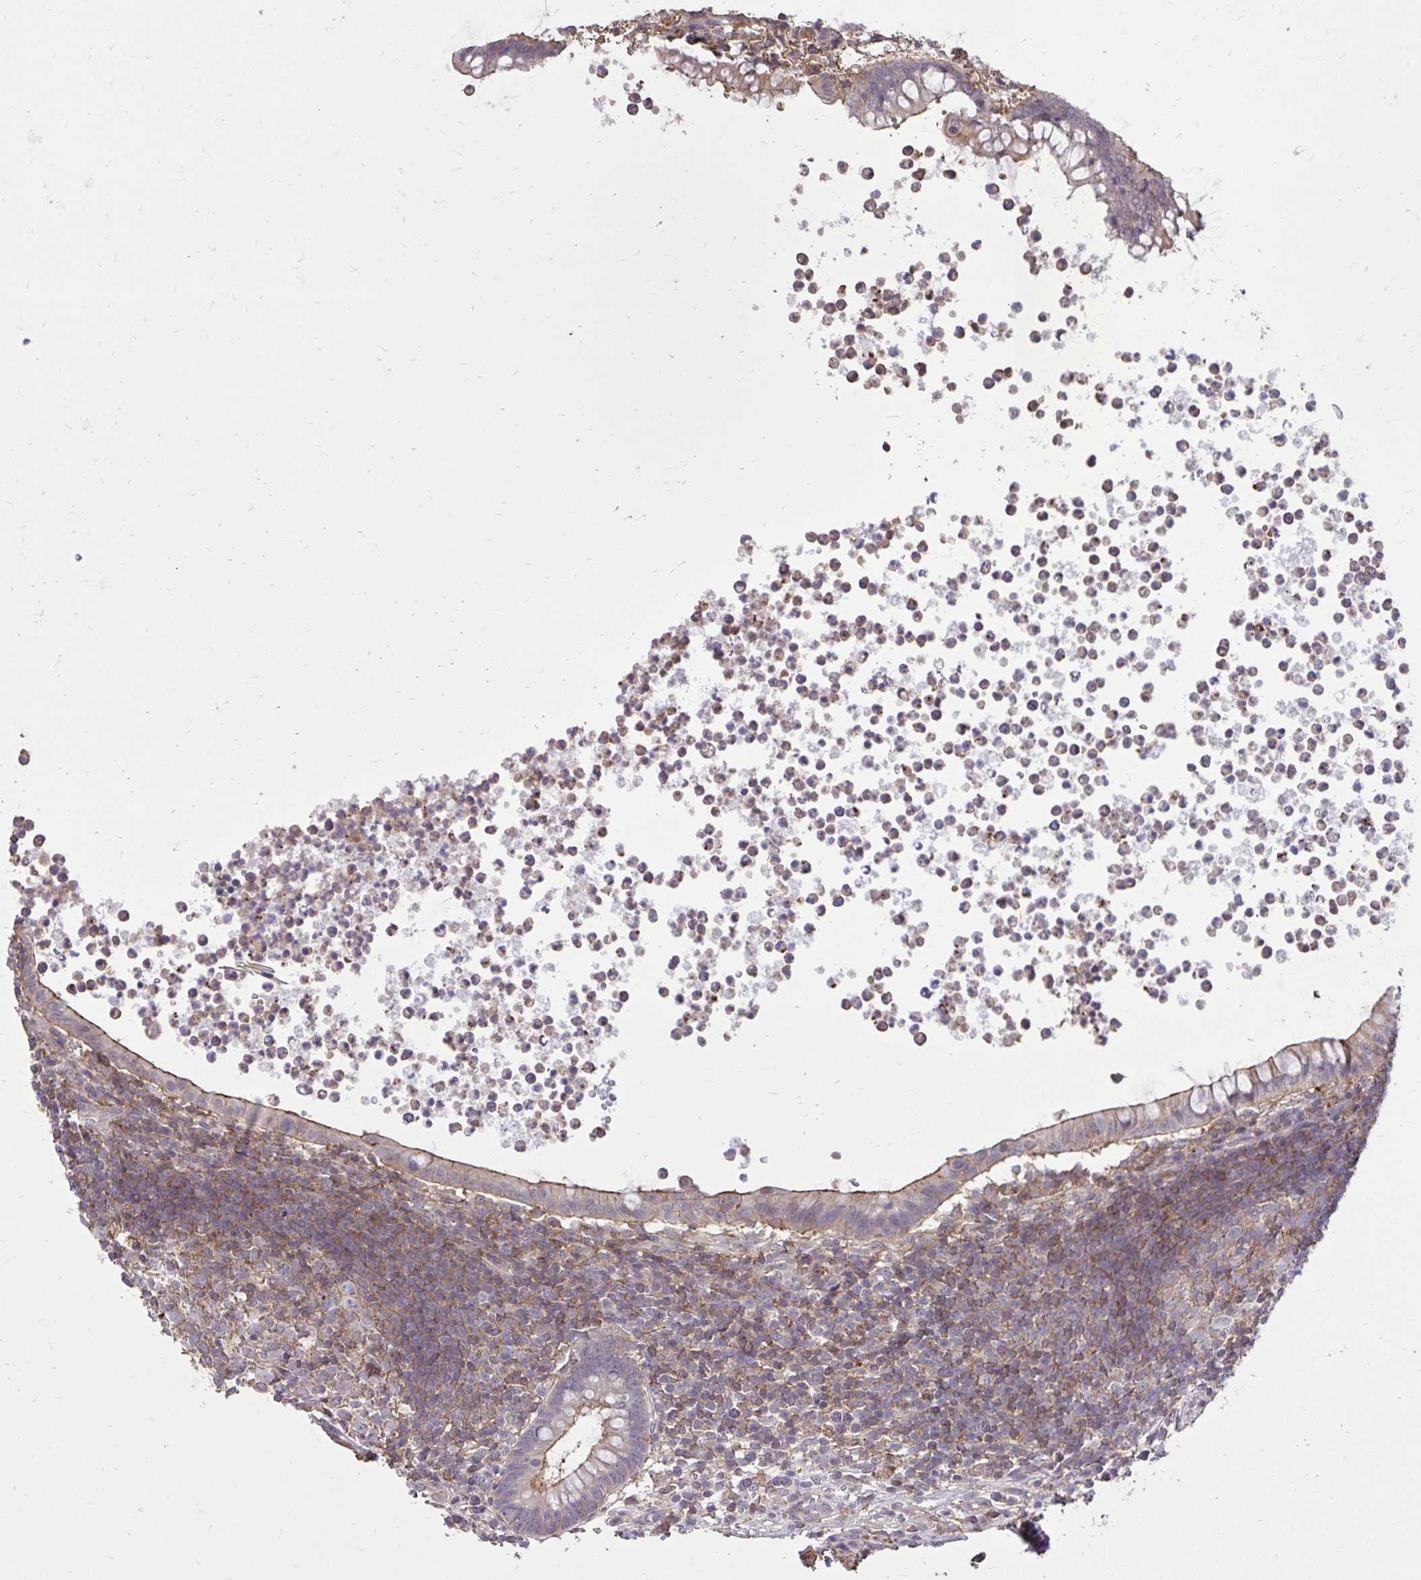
{"staining": {"intensity": "moderate", "quantity": "25%-75%", "location": "cytoplasmic/membranous"}, "tissue": "appendix", "cell_type": "Glandular cells", "image_type": "normal", "snomed": [{"axis": "morphology", "description": "Normal tissue, NOS"}, {"axis": "topography", "description": "Appendix"}], "caption": "A brown stain labels moderate cytoplasmic/membranous staining of a protein in glandular cells of unremarkable human appendix. The protein of interest is shown in brown color, while the nuclei are stained blue.", "gene": "IGFL2", "patient": {"sex": "female", "age": 56}}